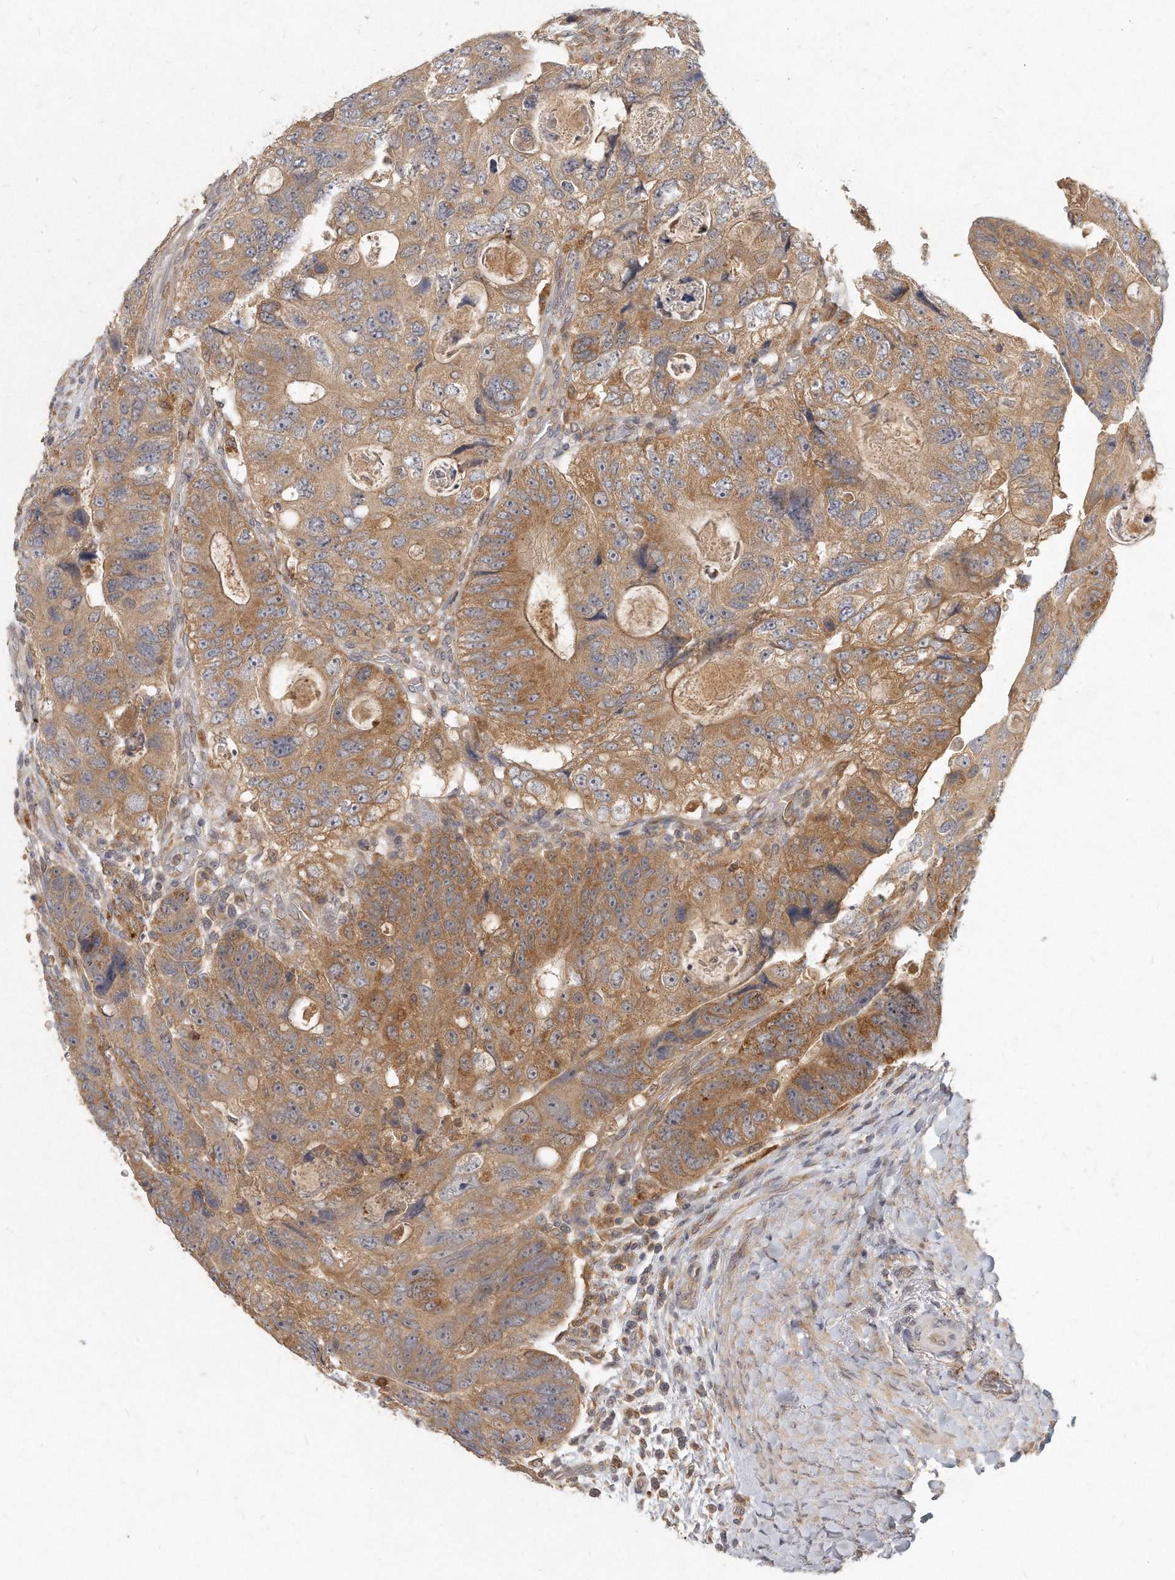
{"staining": {"intensity": "moderate", "quantity": ">75%", "location": "cytoplasmic/membranous"}, "tissue": "colorectal cancer", "cell_type": "Tumor cells", "image_type": "cancer", "snomed": [{"axis": "morphology", "description": "Adenocarcinoma, NOS"}, {"axis": "topography", "description": "Rectum"}], "caption": "This photomicrograph shows colorectal adenocarcinoma stained with immunohistochemistry (IHC) to label a protein in brown. The cytoplasmic/membranous of tumor cells show moderate positivity for the protein. Nuclei are counter-stained blue.", "gene": "LGALS8", "patient": {"sex": "male", "age": 59}}